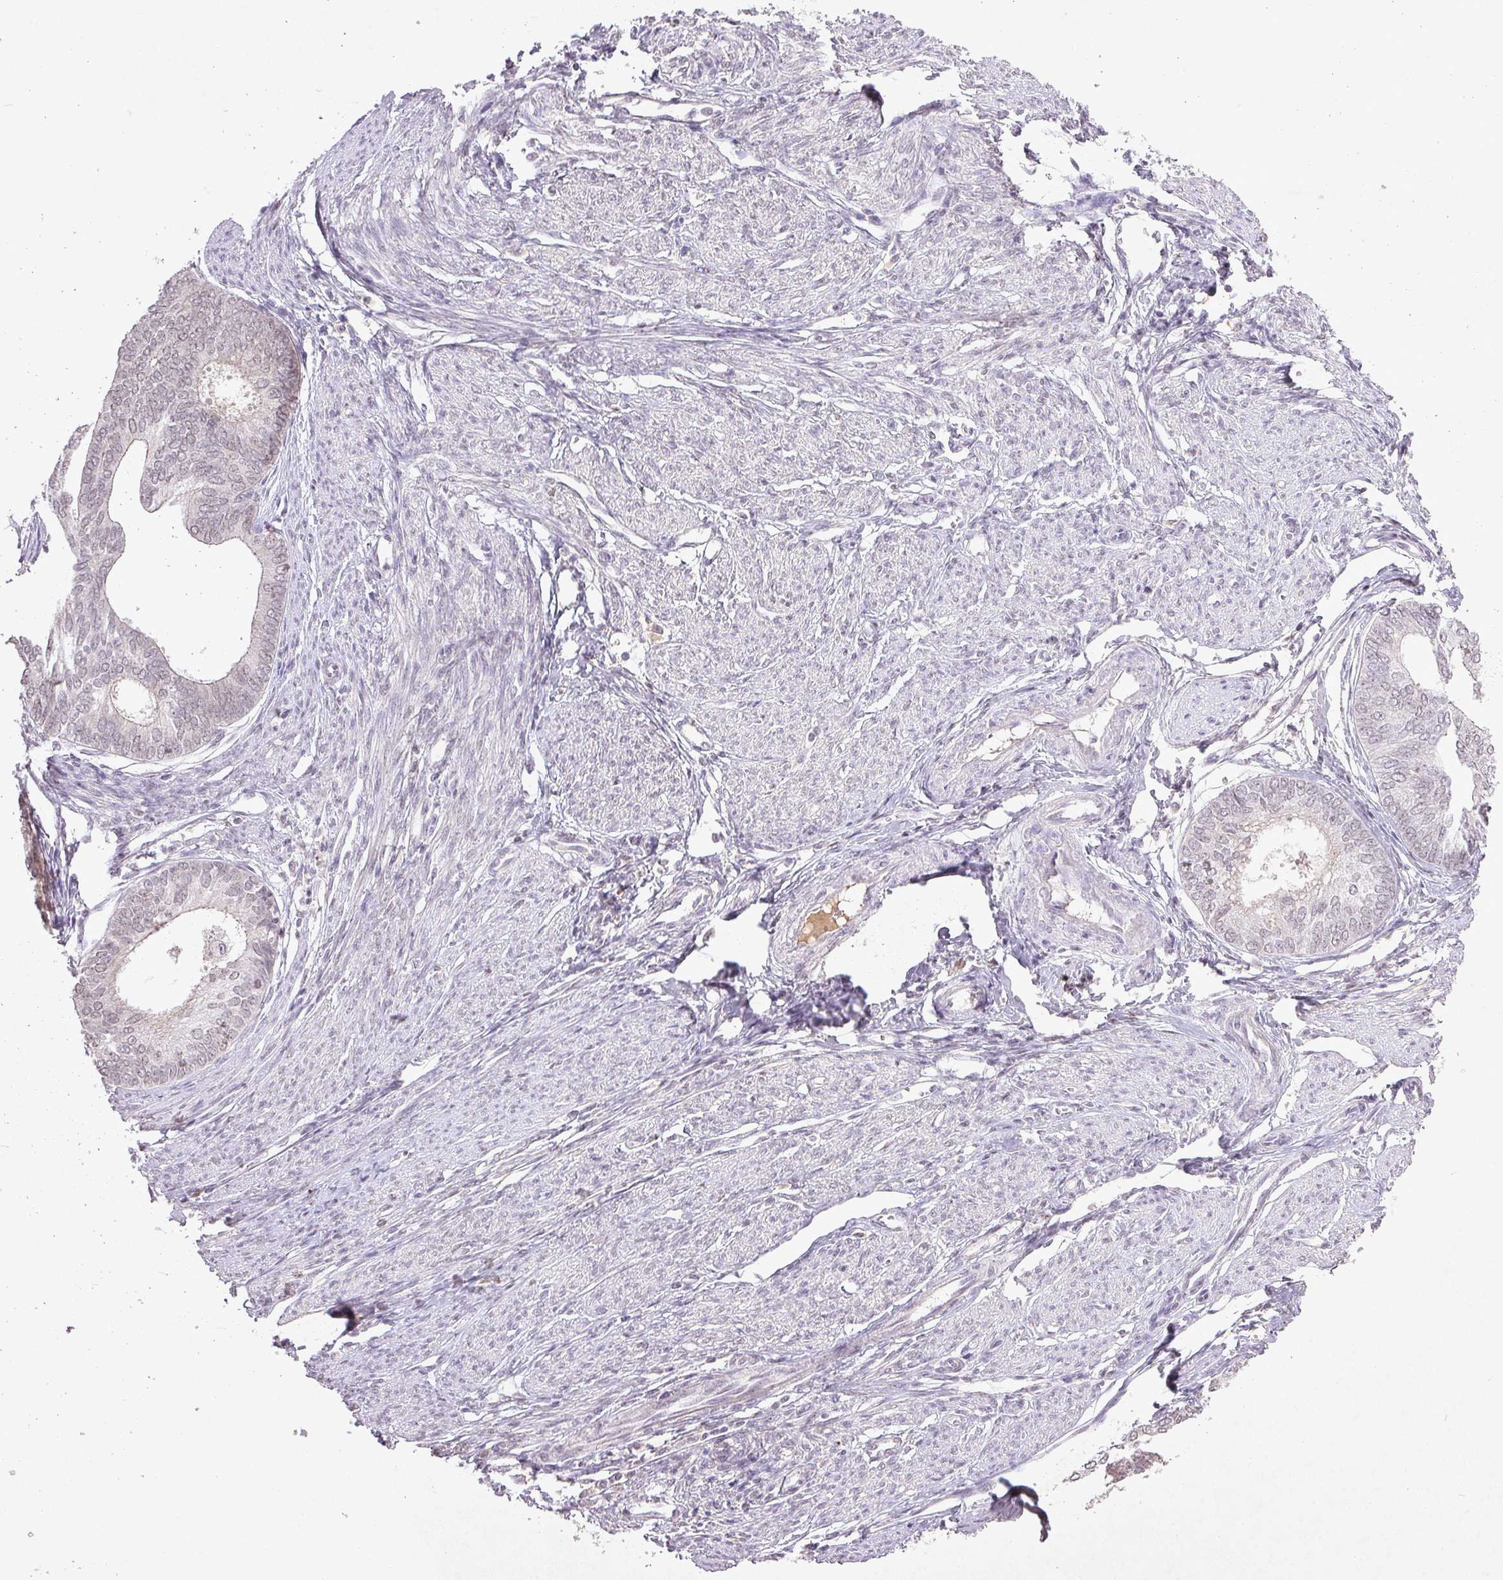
{"staining": {"intensity": "negative", "quantity": "none", "location": "none"}, "tissue": "endometrial cancer", "cell_type": "Tumor cells", "image_type": "cancer", "snomed": [{"axis": "morphology", "description": "Adenocarcinoma, NOS"}, {"axis": "topography", "description": "Endometrium"}], "caption": "Immunohistochemical staining of endometrial adenocarcinoma displays no significant staining in tumor cells. (DAB (3,3'-diaminobenzidine) immunohistochemistry (IHC), high magnification).", "gene": "FAM168B", "patient": {"sex": "female", "age": 75}}